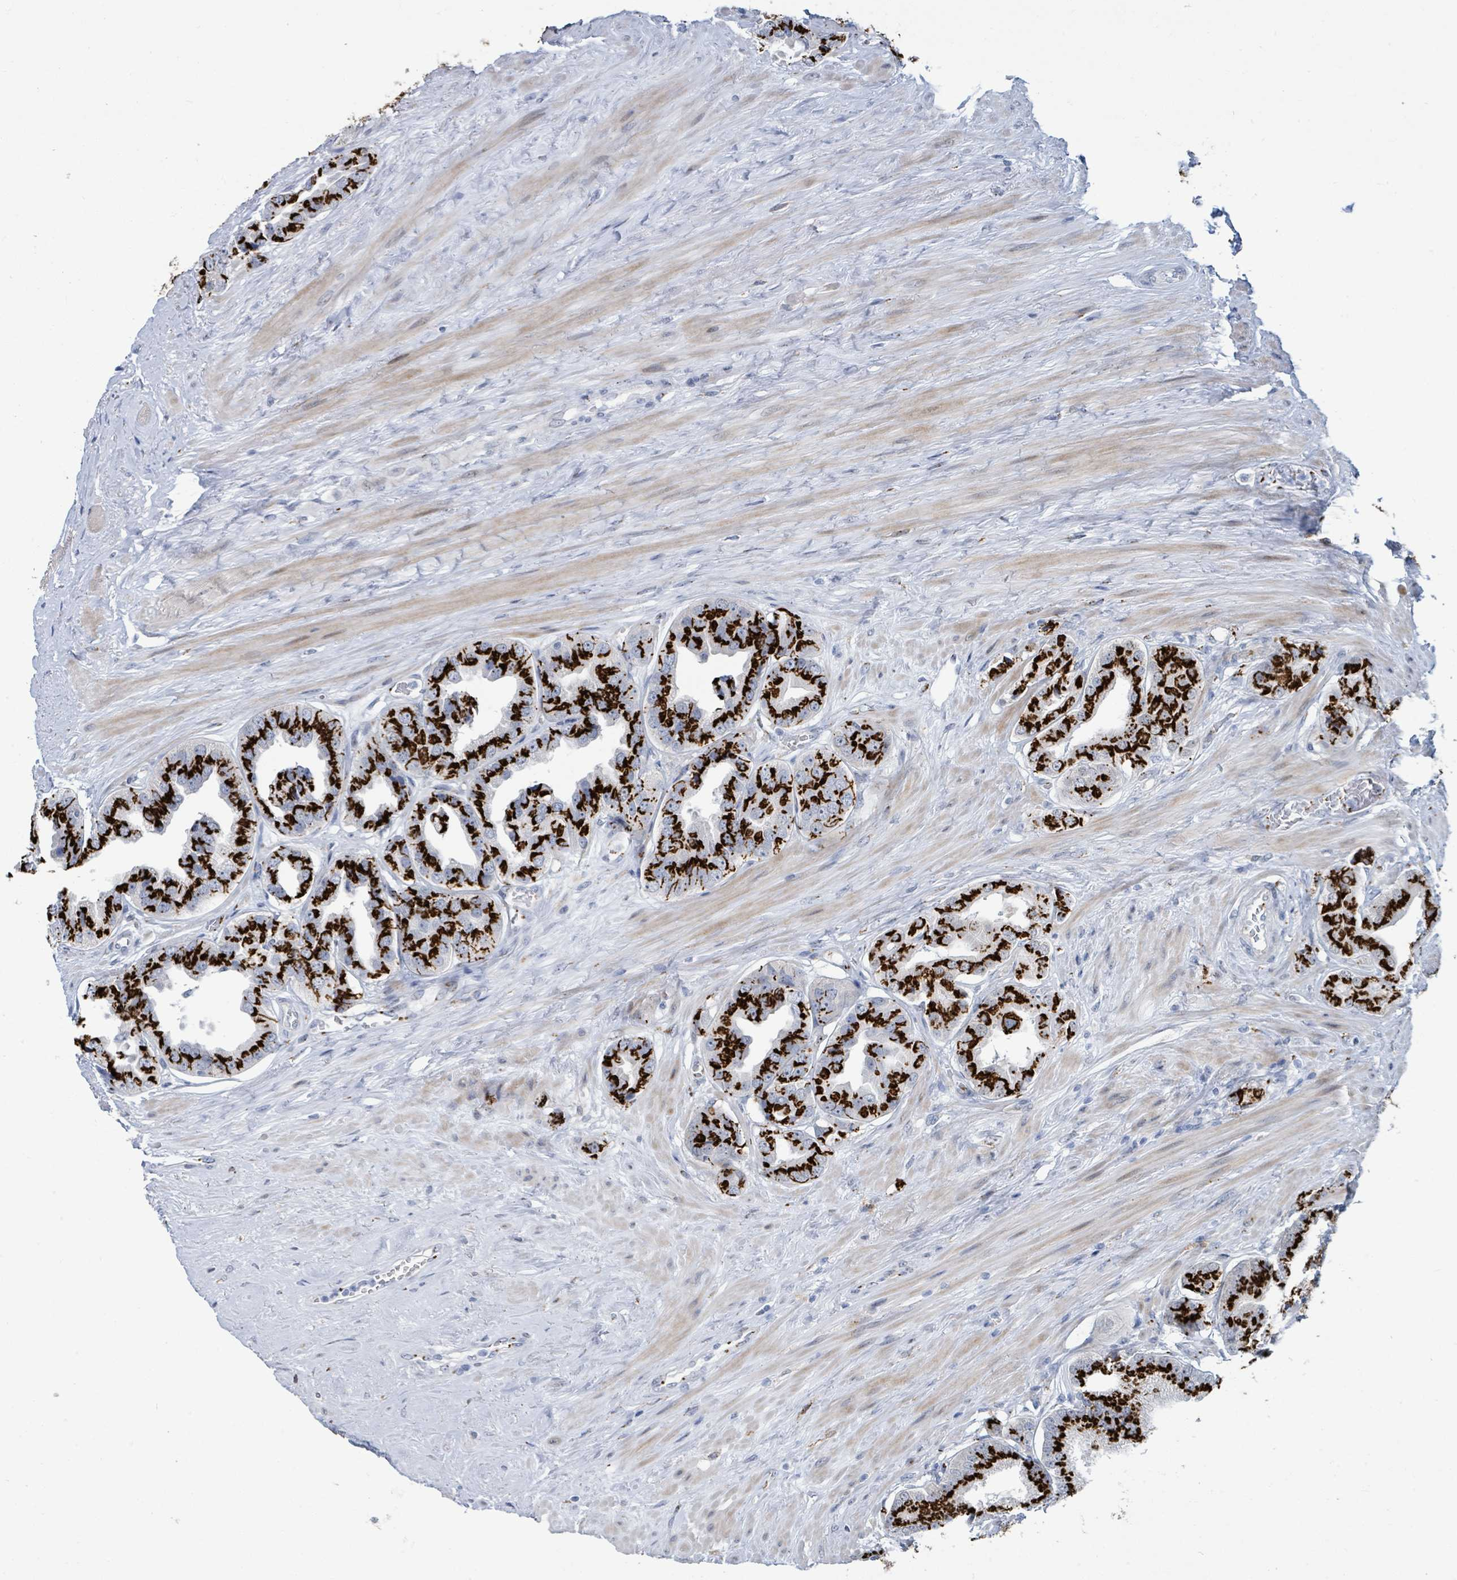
{"staining": {"intensity": "strong", "quantity": ">75%", "location": "cytoplasmic/membranous"}, "tissue": "prostate cancer", "cell_type": "Tumor cells", "image_type": "cancer", "snomed": [{"axis": "morphology", "description": "Adenocarcinoma, High grade"}, {"axis": "topography", "description": "Prostate"}], "caption": "Prostate cancer (high-grade adenocarcinoma) stained with a brown dye shows strong cytoplasmic/membranous positive positivity in about >75% of tumor cells.", "gene": "DCAF5", "patient": {"sex": "male", "age": 63}}